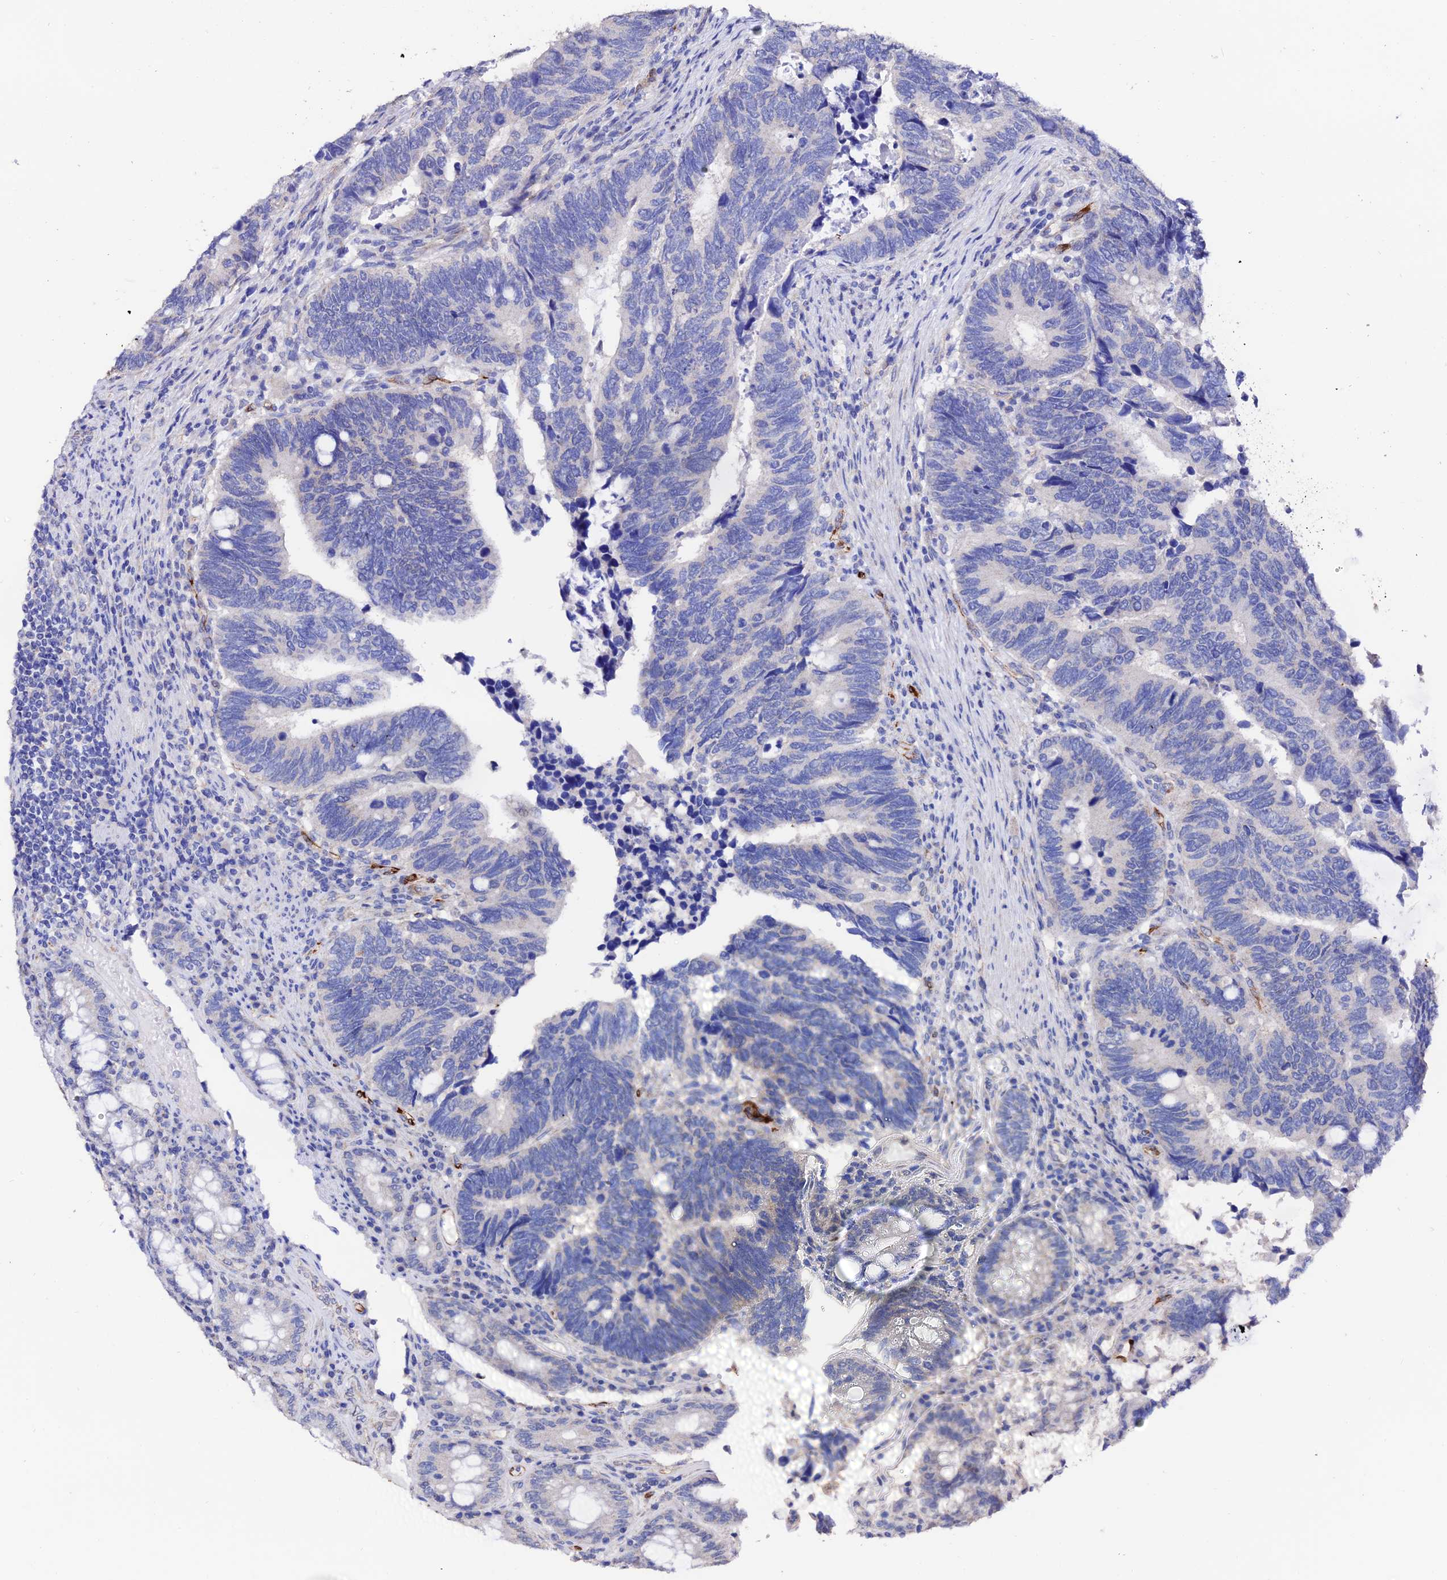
{"staining": {"intensity": "negative", "quantity": "none", "location": "none"}, "tissue": "colorectal cancer", "cell_type": "Tumor cells", "image_type": "cancer", "snomed": [{"axis": "morphology", "description": "Adenocarcinoma, NOS"}, {"axis": "topography", "description": "Colon"}], "caption": "Tumor cells are negative for protein expression in human colorectal cancer (adenocarcinoma). (DAB (3,3'-diaminobenzidine) IHC visualized using brightfield microscopy, high magnification).", "gene": "ESM1", "patient": {"sex": "male", "age": 87}}